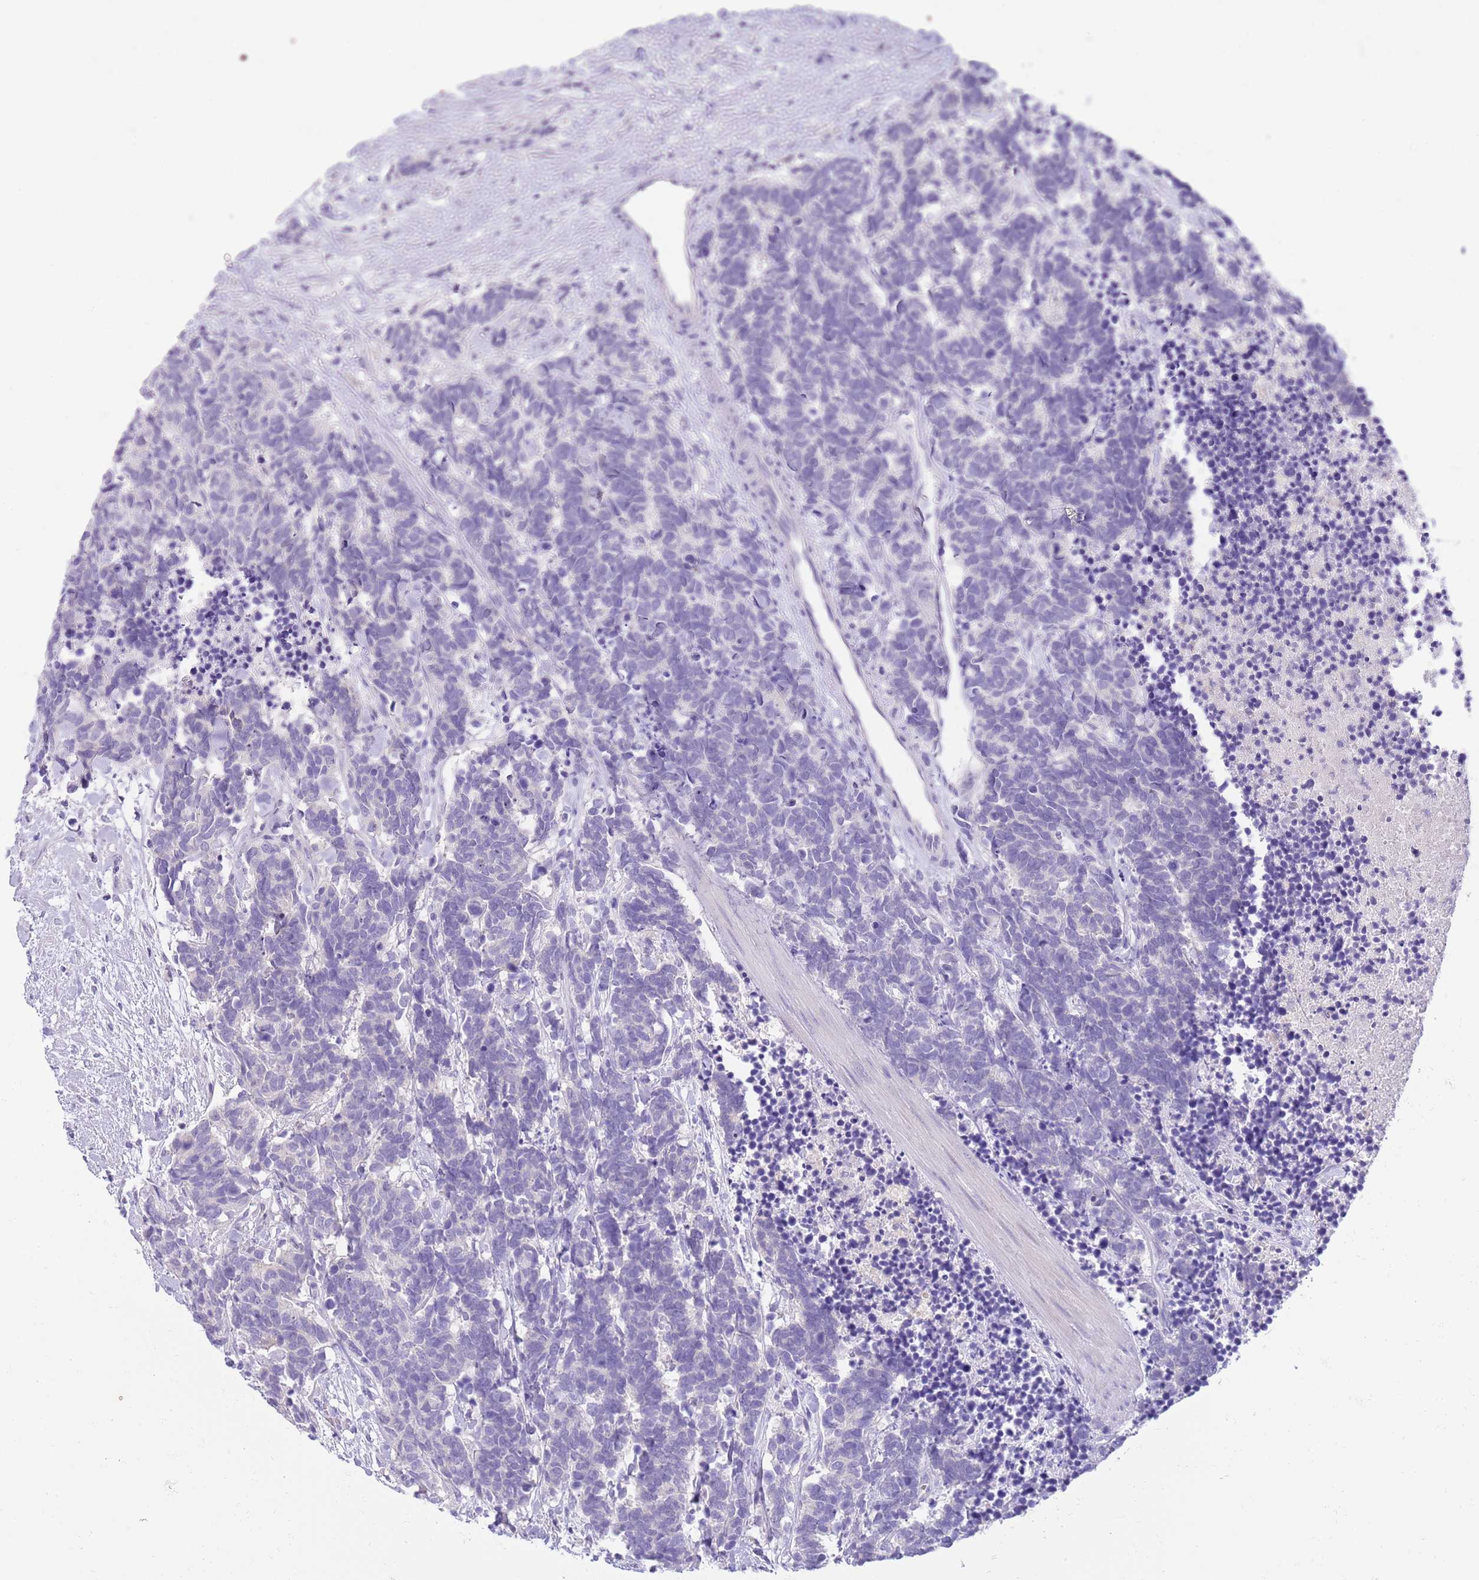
{"staining": {"intensity": "negative", "quantity": "none", "location": "none"}, "tissue": "carcinoid", "cell_type": "Tumor cells", "image_type": "cancer", "snomed": [{"axis": "morphology", "description": "Carcinoma, NOS"}, {"axis": "morphology", "description": "Carcinoid, malignant, NOS"}, {"axis": "topography", "description": "Prostate"}], "caption": "Immunohistochemical staining of carcinoid displays no significant positivity in tumor cells.", "gene": "TOX2", "patient": {"sex": "male", "age": 57}}